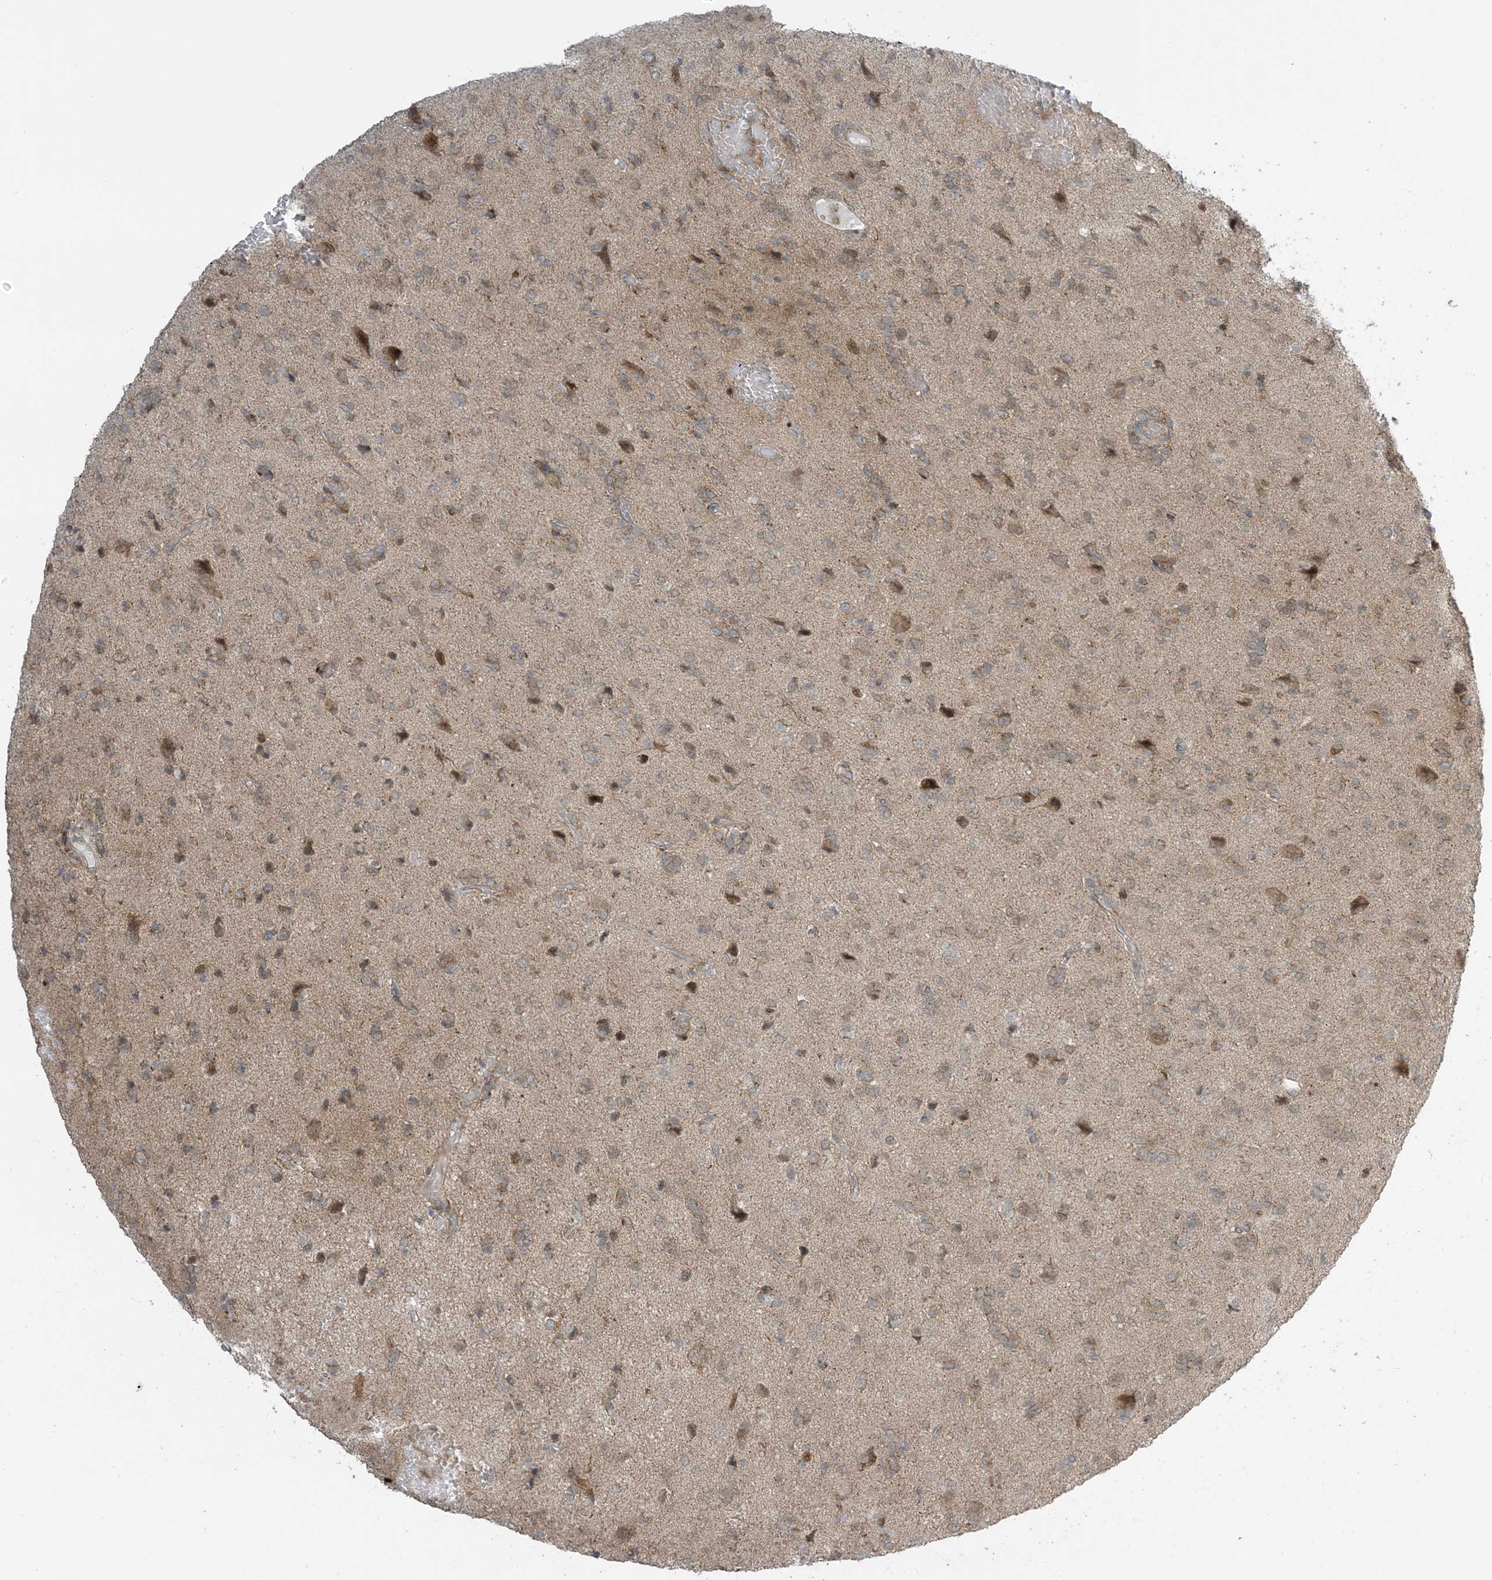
{"staining": {"intensity": "moderate", "quantity": "<25%", "location": "cytoplasmic/membranous"}, "tissue": "glioma", "cell_type": "Tumor cells", "image_type": "cancer", "snomed": [{"axis": "morphology", "description": "Glioma, malignant, High grade"}, {"axis": "topography", "description": "Brain"}], "caption": "Glioma tissue demonstrates moderate cytoplasmic/membranous staining in approximately <25% of tumor cells", "gene": "PHLDB2", "patient": {"sex": "female", "age": 59}}